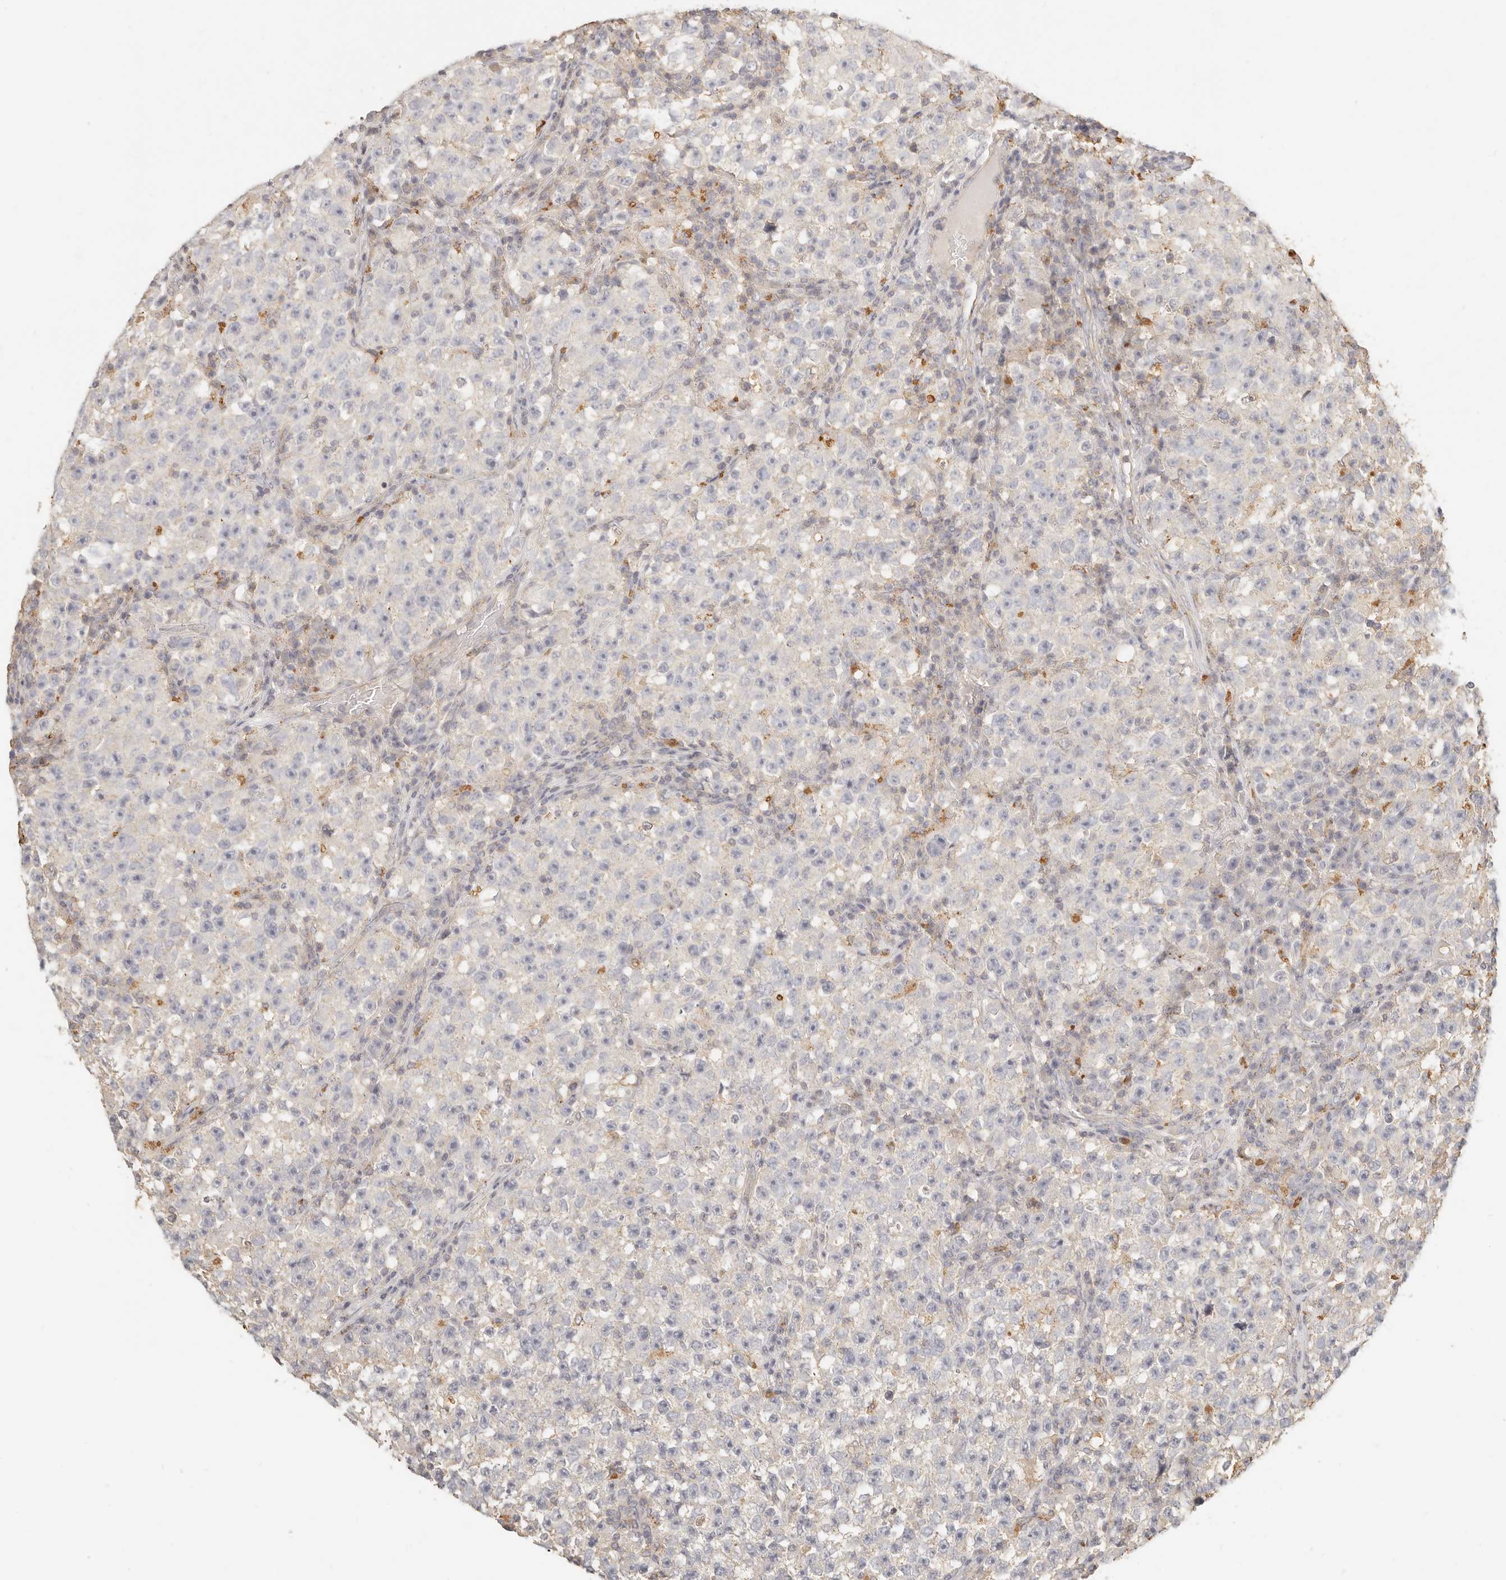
{"staining": {"intensity": "negative", "quantity": "none", "location": "none"}, "tissue": "testis cancer", "cell_type": "Tumor cells", "image_type": "cancer", "snomed": [{"axis": "morphology", "description": "Seminoma, NOS"}, {"axis": "topography", "description": "Testis"}], "caption": "Protein analysis of testis seminoma reveals no significant staining in tumor cells. The staining was performed using DAB to visualize the protein expression in brown, while the nuclei were stained in blue with hematoxylin (Magnification: 20x).", "gene": "CNMD", "patient": {"sex": "male", "age": 22}}